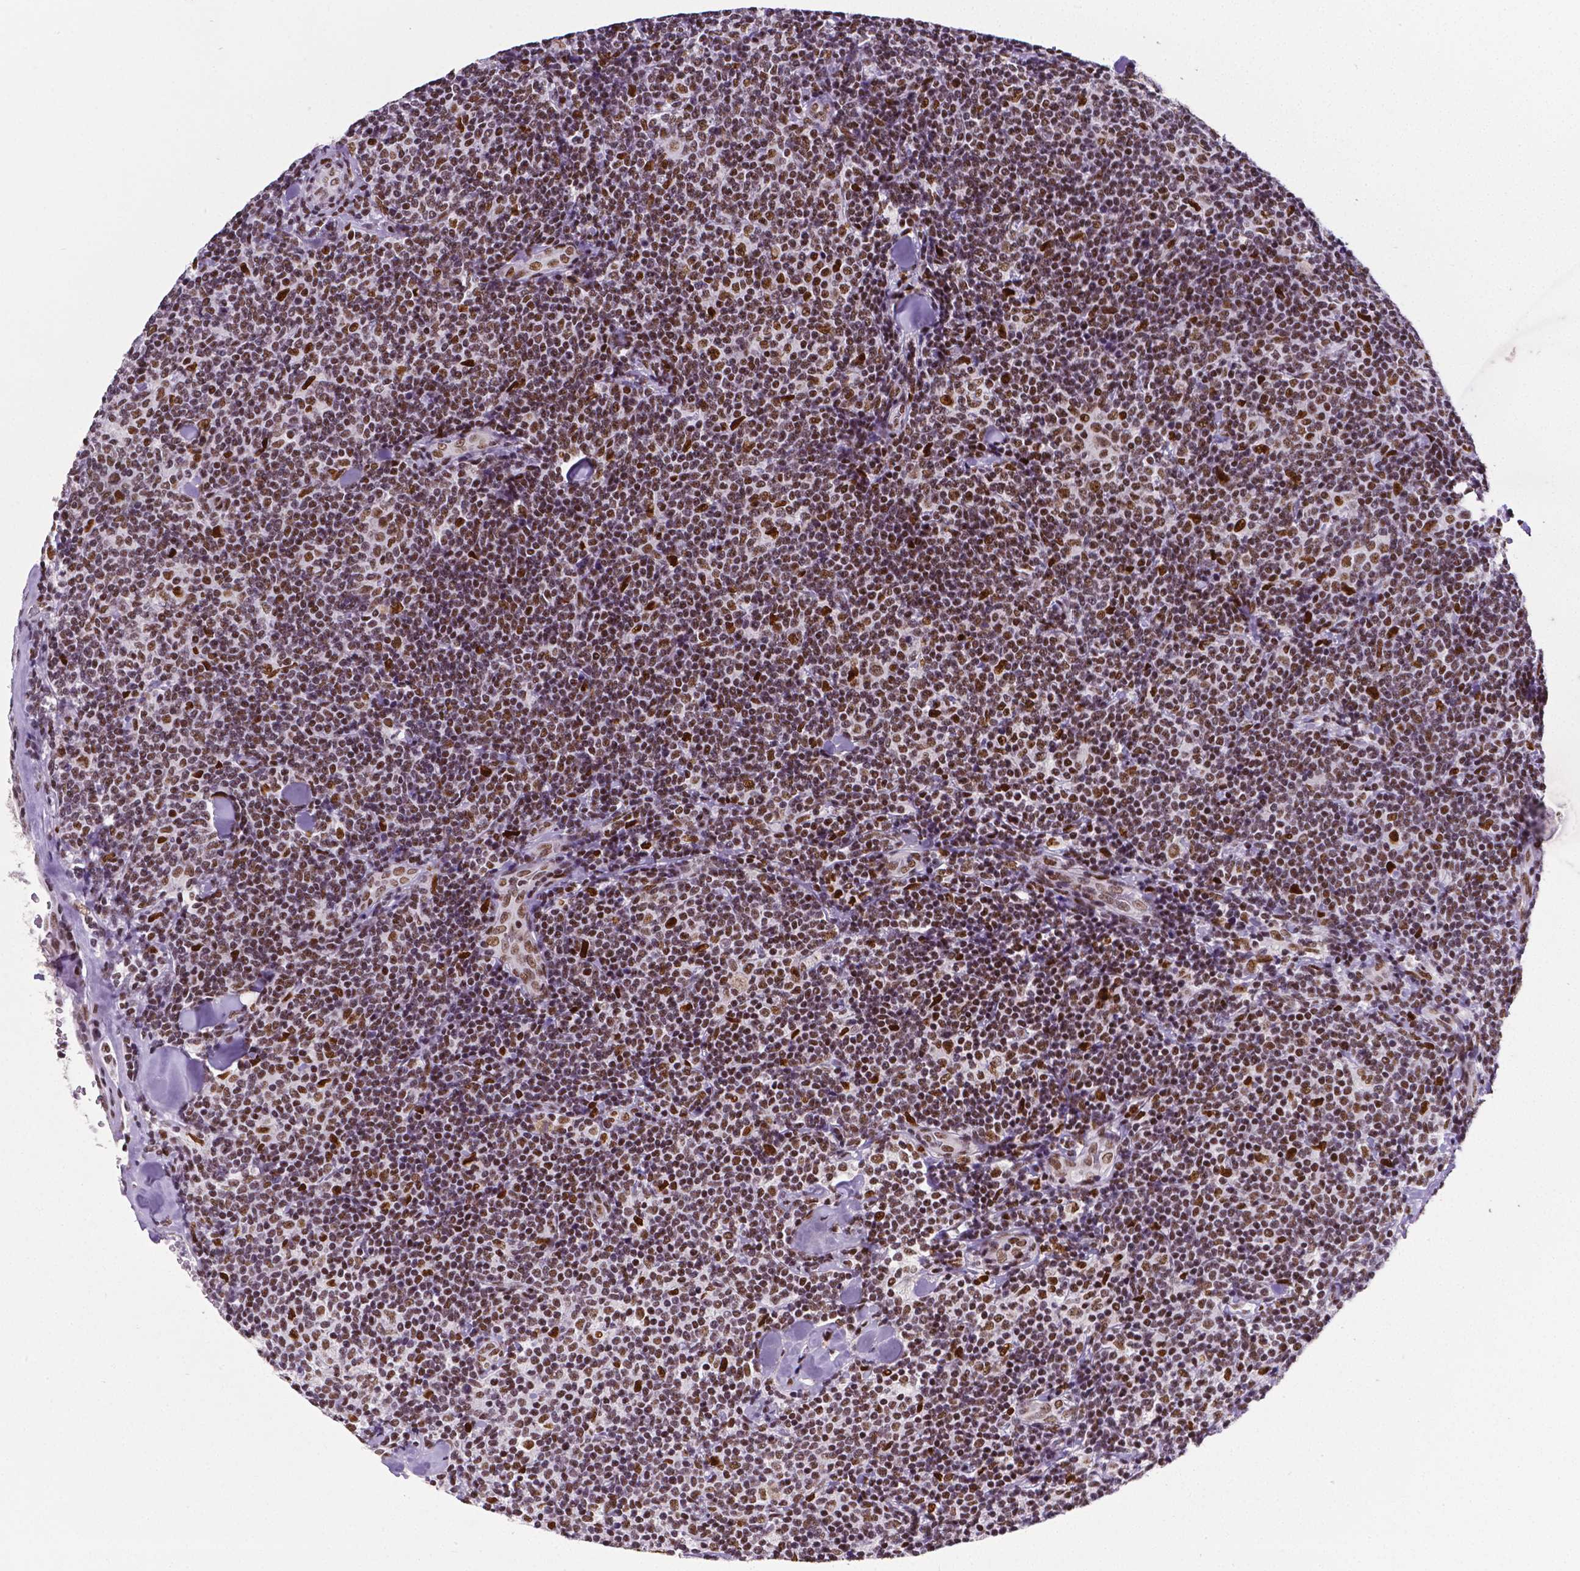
{"staining": {"intensity": "moderate", "quantity": ">75%", "location": "nuclear"}, "tissue": "lymphoma", "cell_type": "Tumor cells", "image_type": "cancer", "snomed": [{"axis": "morphology", "description": "Malignant lymphoma, non-Hodgkin's type, Low grade"}, {"axis": "topography", "description": "Lymph node"}], "caption": "DAB (3,3'-diaminobenzidine) immunohistochemical staining of malignant lymphoma, non-Hodgkin's type (low-grade) displays moderate nuclear protein staining in about >75% of tumor cells.", "gene": "REST", "patient": {"sex": "female", "age": 56}}